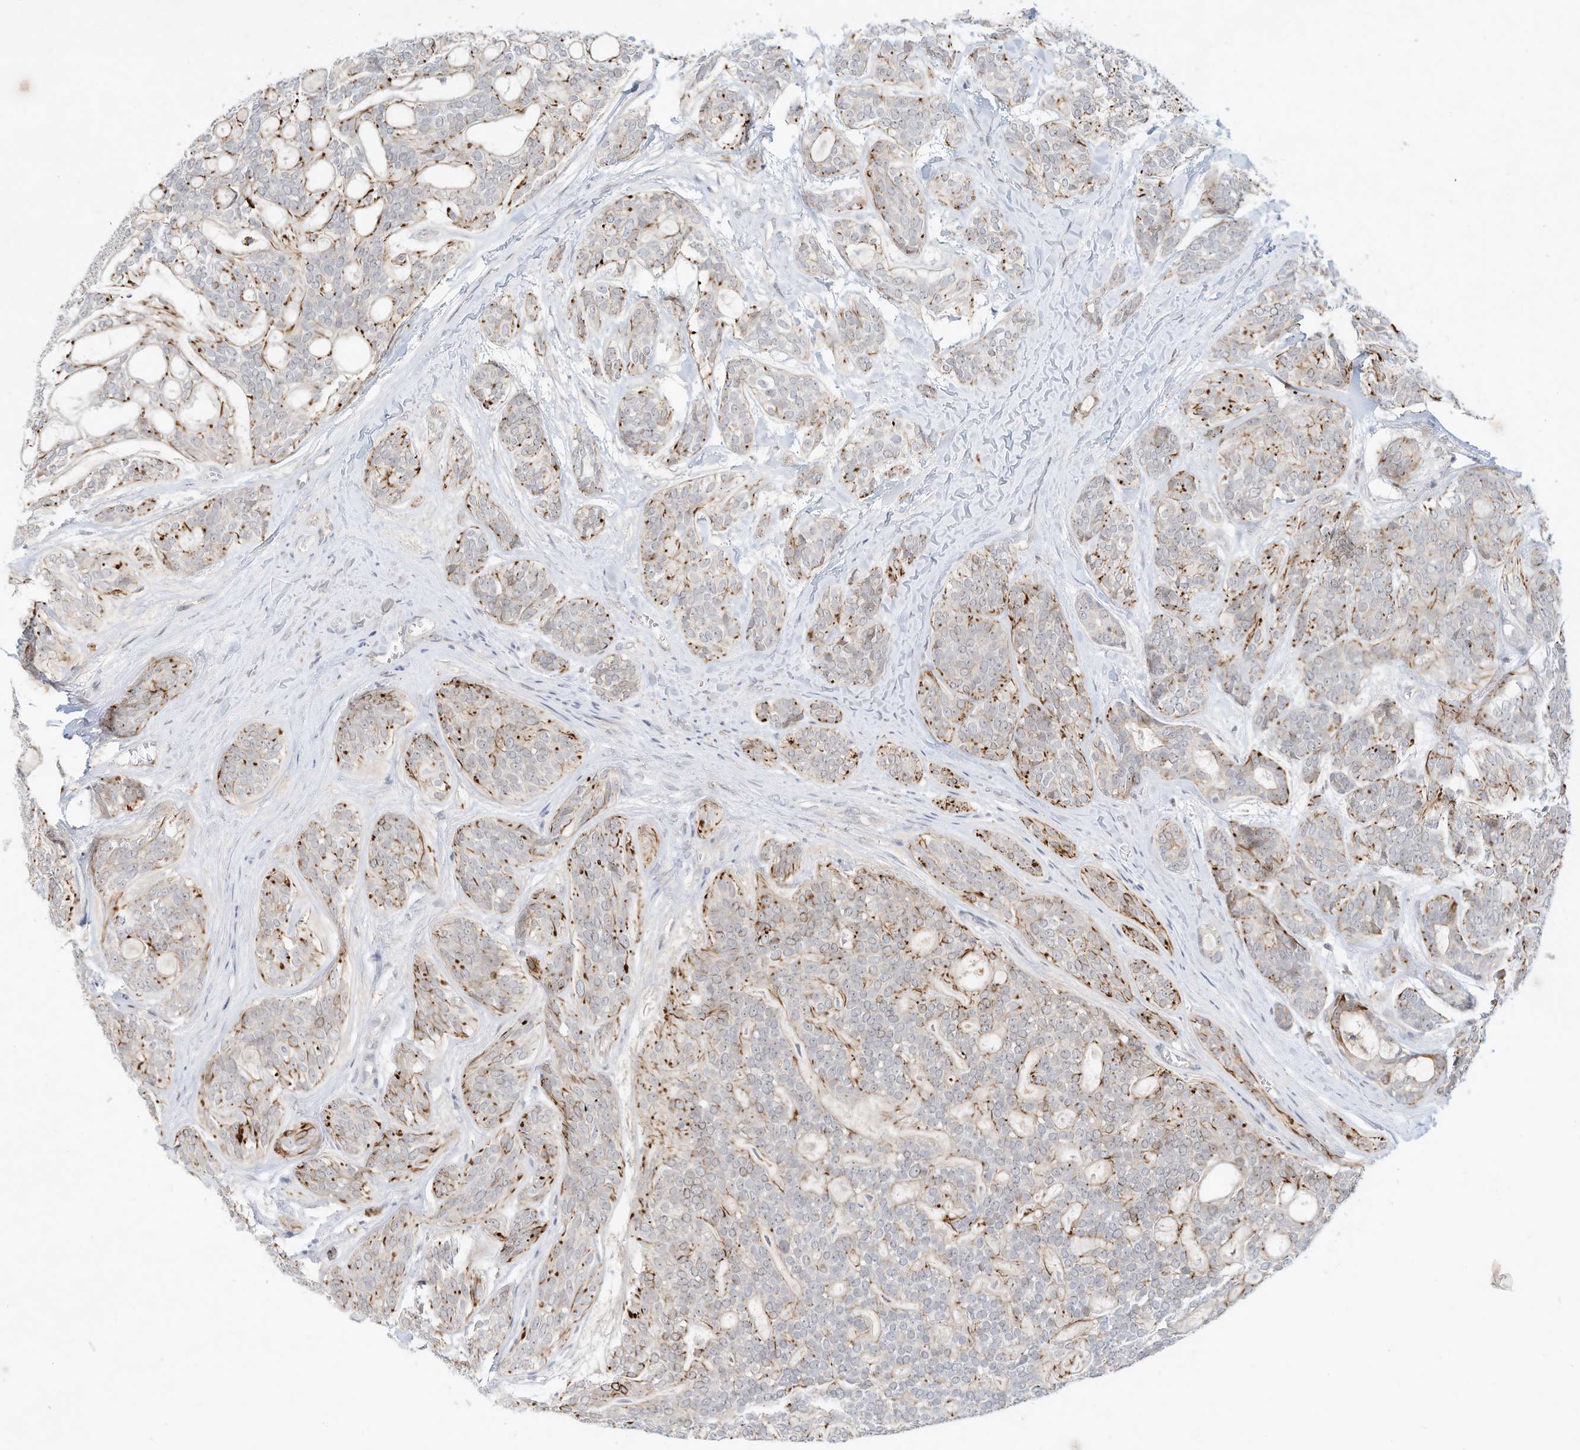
{"staining": {"intensity": "moderate", "quantity": "25%-75%", "location": "cytoplasmic/membranous"}, "tissue": "head and neck cancer", "cell_type": "Tumor cells", "image_type": "cancer", "snomed": [{"axis": "morphology", "description": "Adenocarcinoma, NOS"}, {"axis": "topography", "description": "Head-Neck"}], "caption": "Head and neck cancer (adenocarcinoma) stained with DAB (3,3'-diaminobenzidine) immunohistochemistry shows medium levels of moderate cytoplasmic/membranous expression in about 25%-75% of tumor cells.", "gene": "PAK6", "patient": {"sex": "male", "age": 66}}